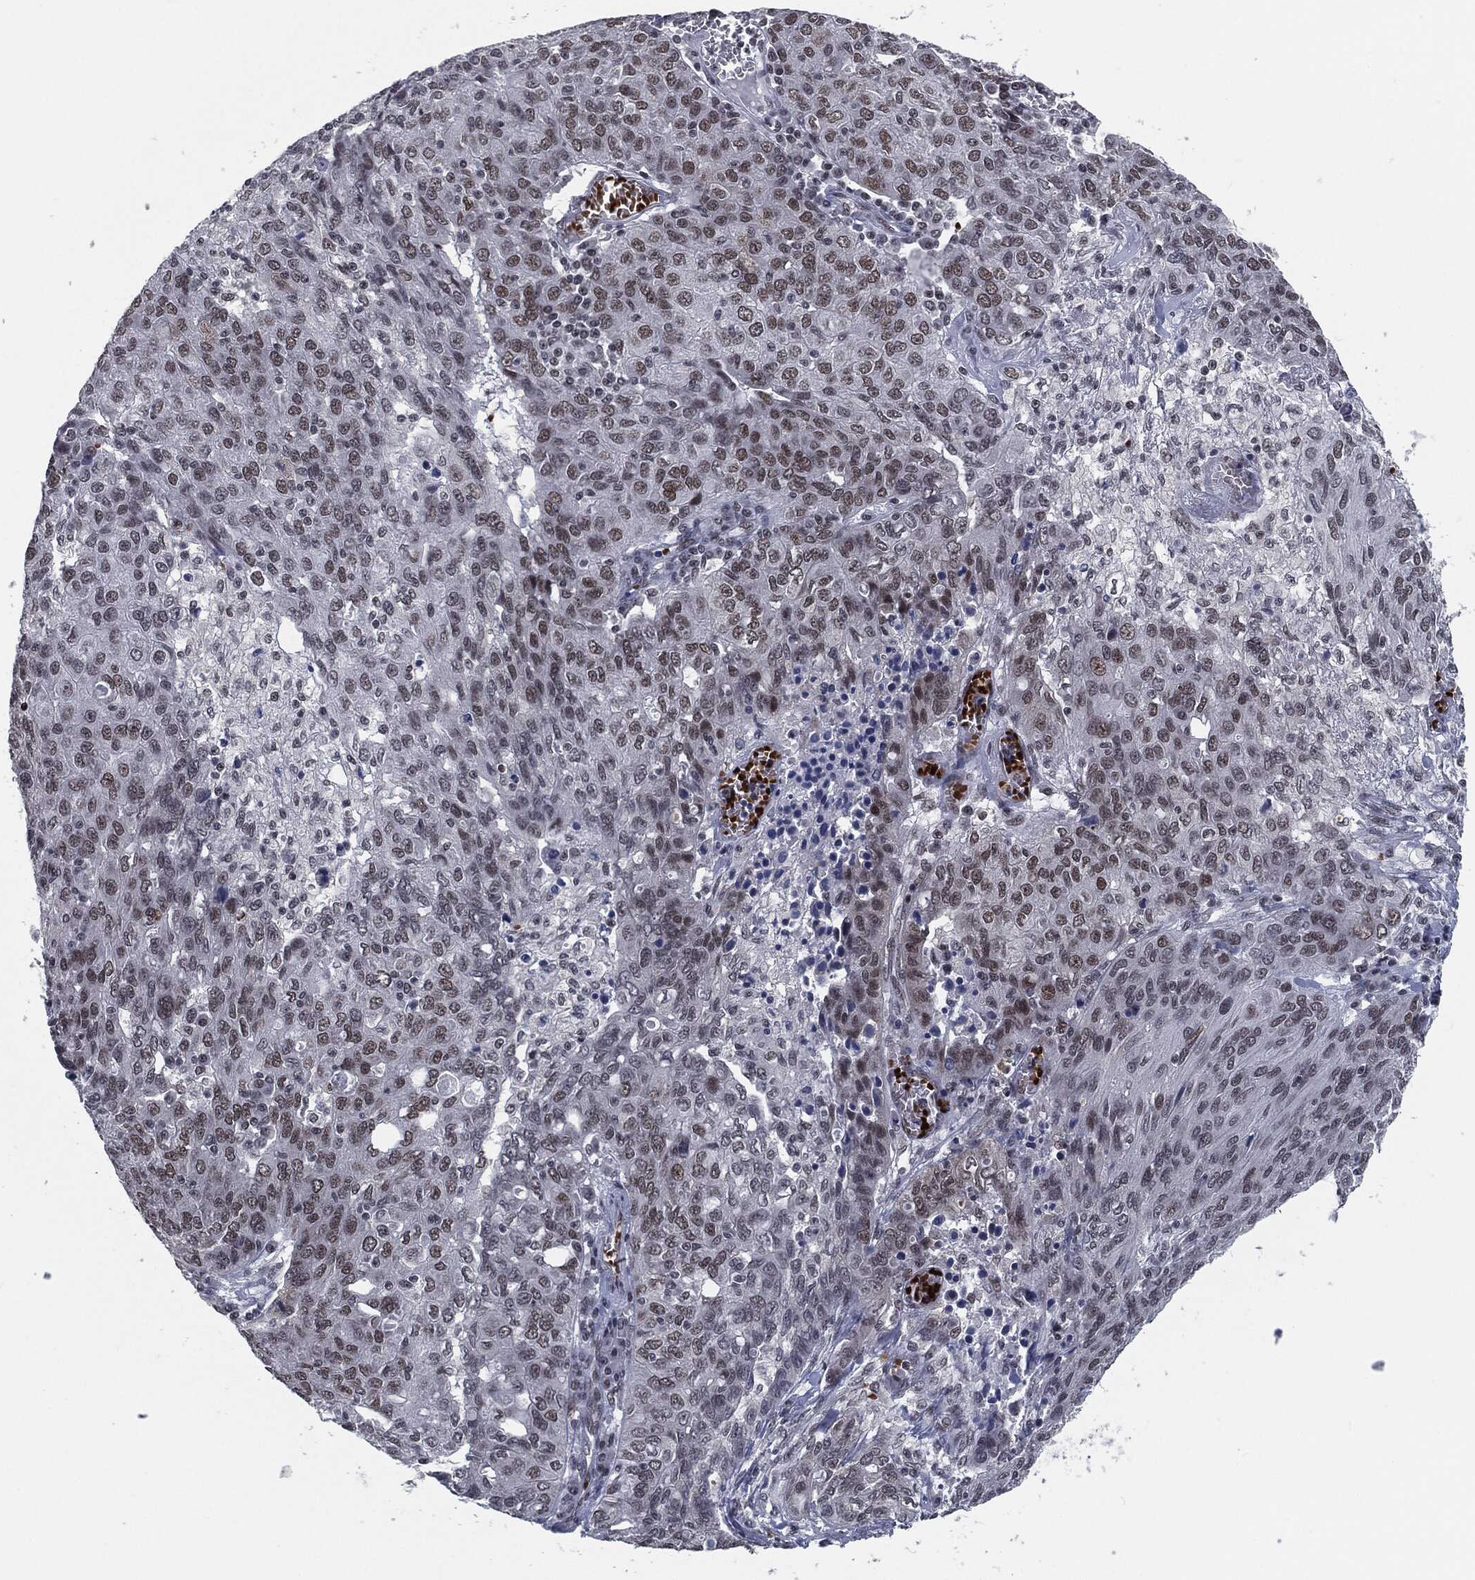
{"staining": {"intensity": "moderate", "quantity": "<25%", "location": "nuclear"}, "tissue": "ovarian cancer", "cell_type": "Tumor cells", "image_type": "cancer", "snomed": [{"axis": "morphology", "description": "Carcinoma, endometroid"}, {"axis": "topography", "description": "Ovary"}], "caption": "The immunohistochemical stain highlights moderate nuclear staining in tumor cells of ovarian cancer tissue.", "gene": "ANXA1", "patient": {"sex": "female", "age": 50}}